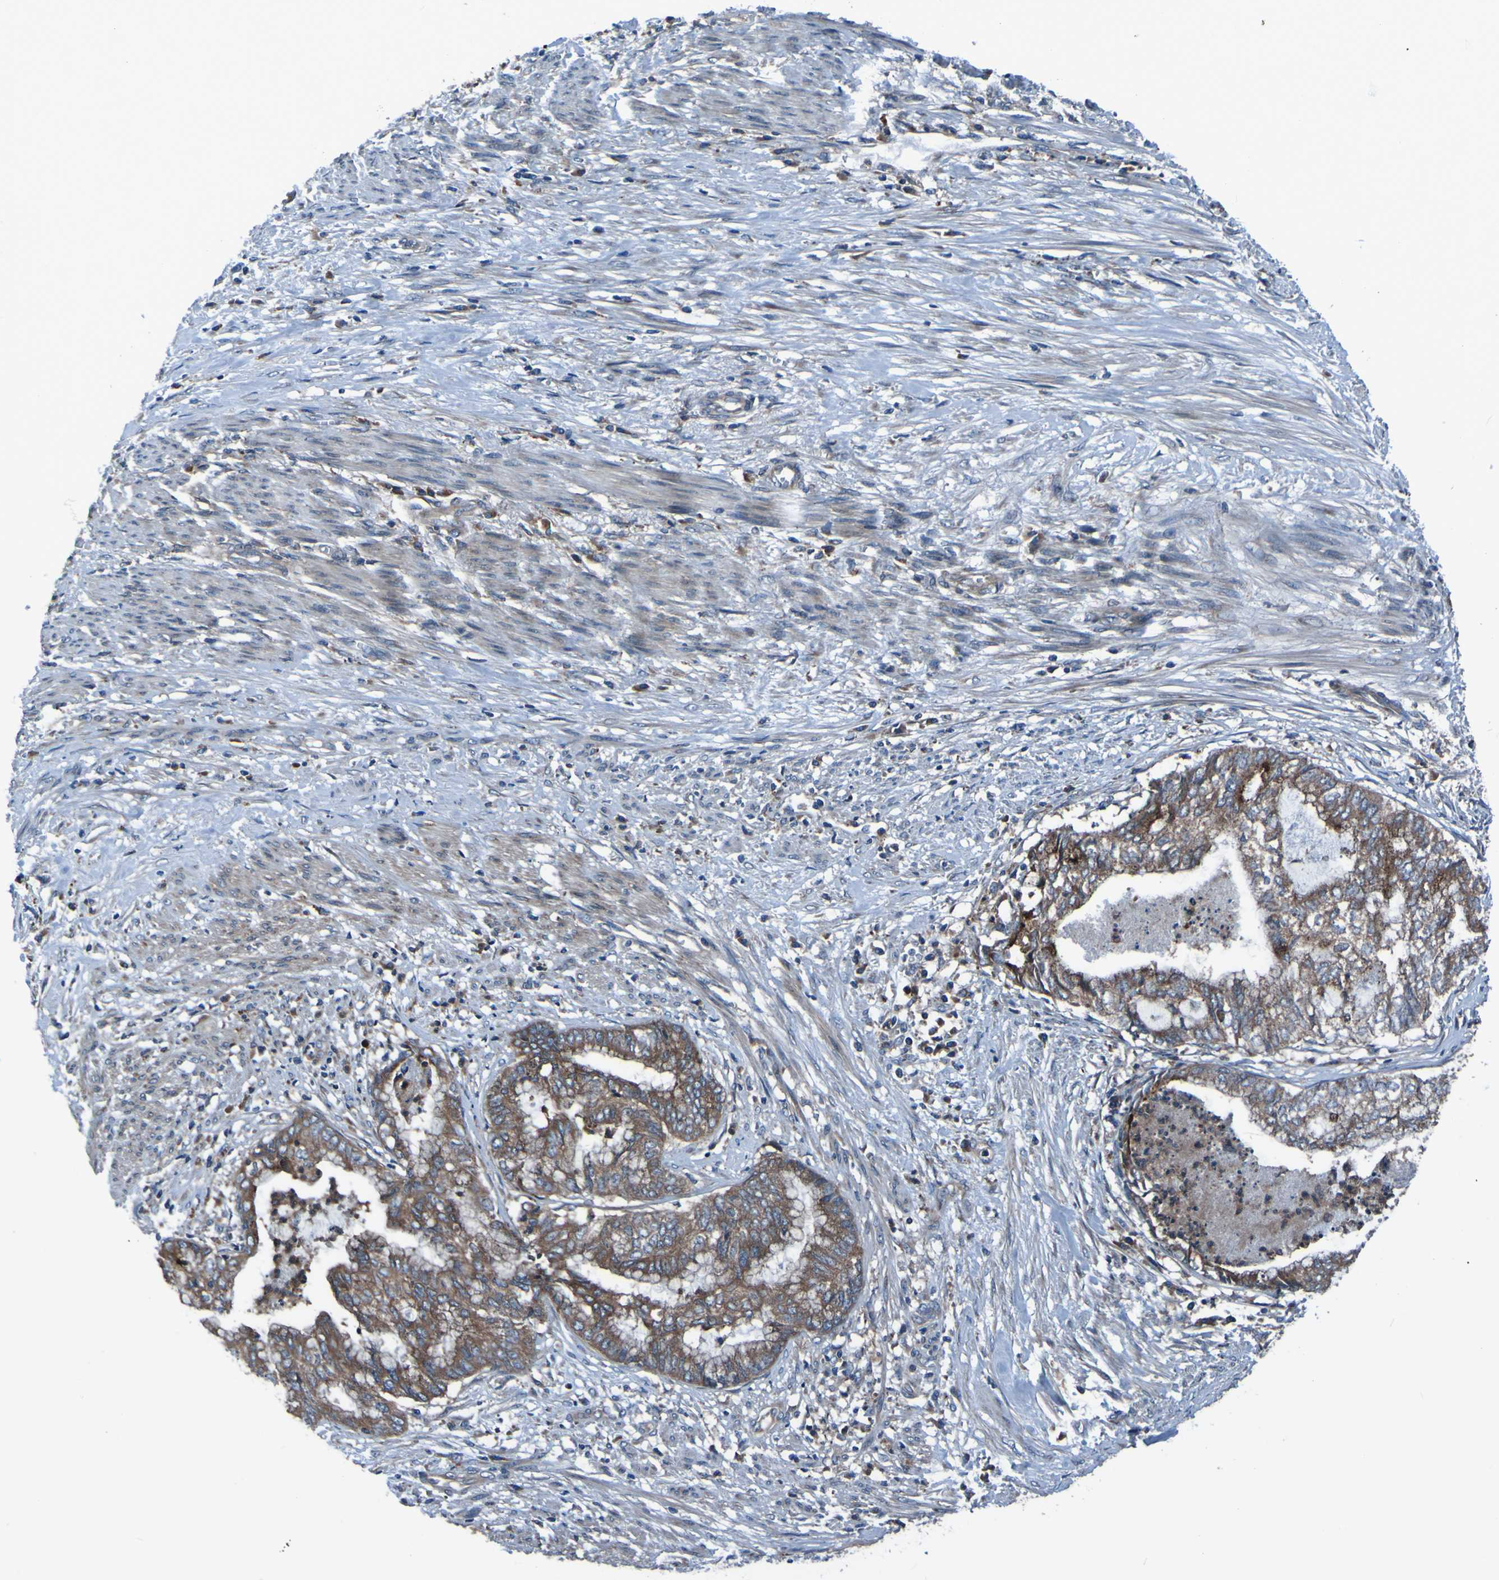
{"staining": {"intensity": "moderate", "quantity": ">75%", "location": "cytoplasmic/membranous"}, "tissue": "endometrial cancer", "cell_type": "Tumor cells", "image_type": "cancer", "snomed": [{"axis": "morphology", "description": "Necrosis, NOS"}, {"axis": "morphology", "description": "Adenocarcinoma, NOS"}, {"axis": "topography", "description": "Endometrium"}], "caption": "The immunohistochemical stain shows moderate cytoplasmic/membranous expression in tumor cells of endometrial cancer (adenocarcinoma) tissue.", "gene": "RAB5B", "patient": {"sex": "female", "age": 79}}